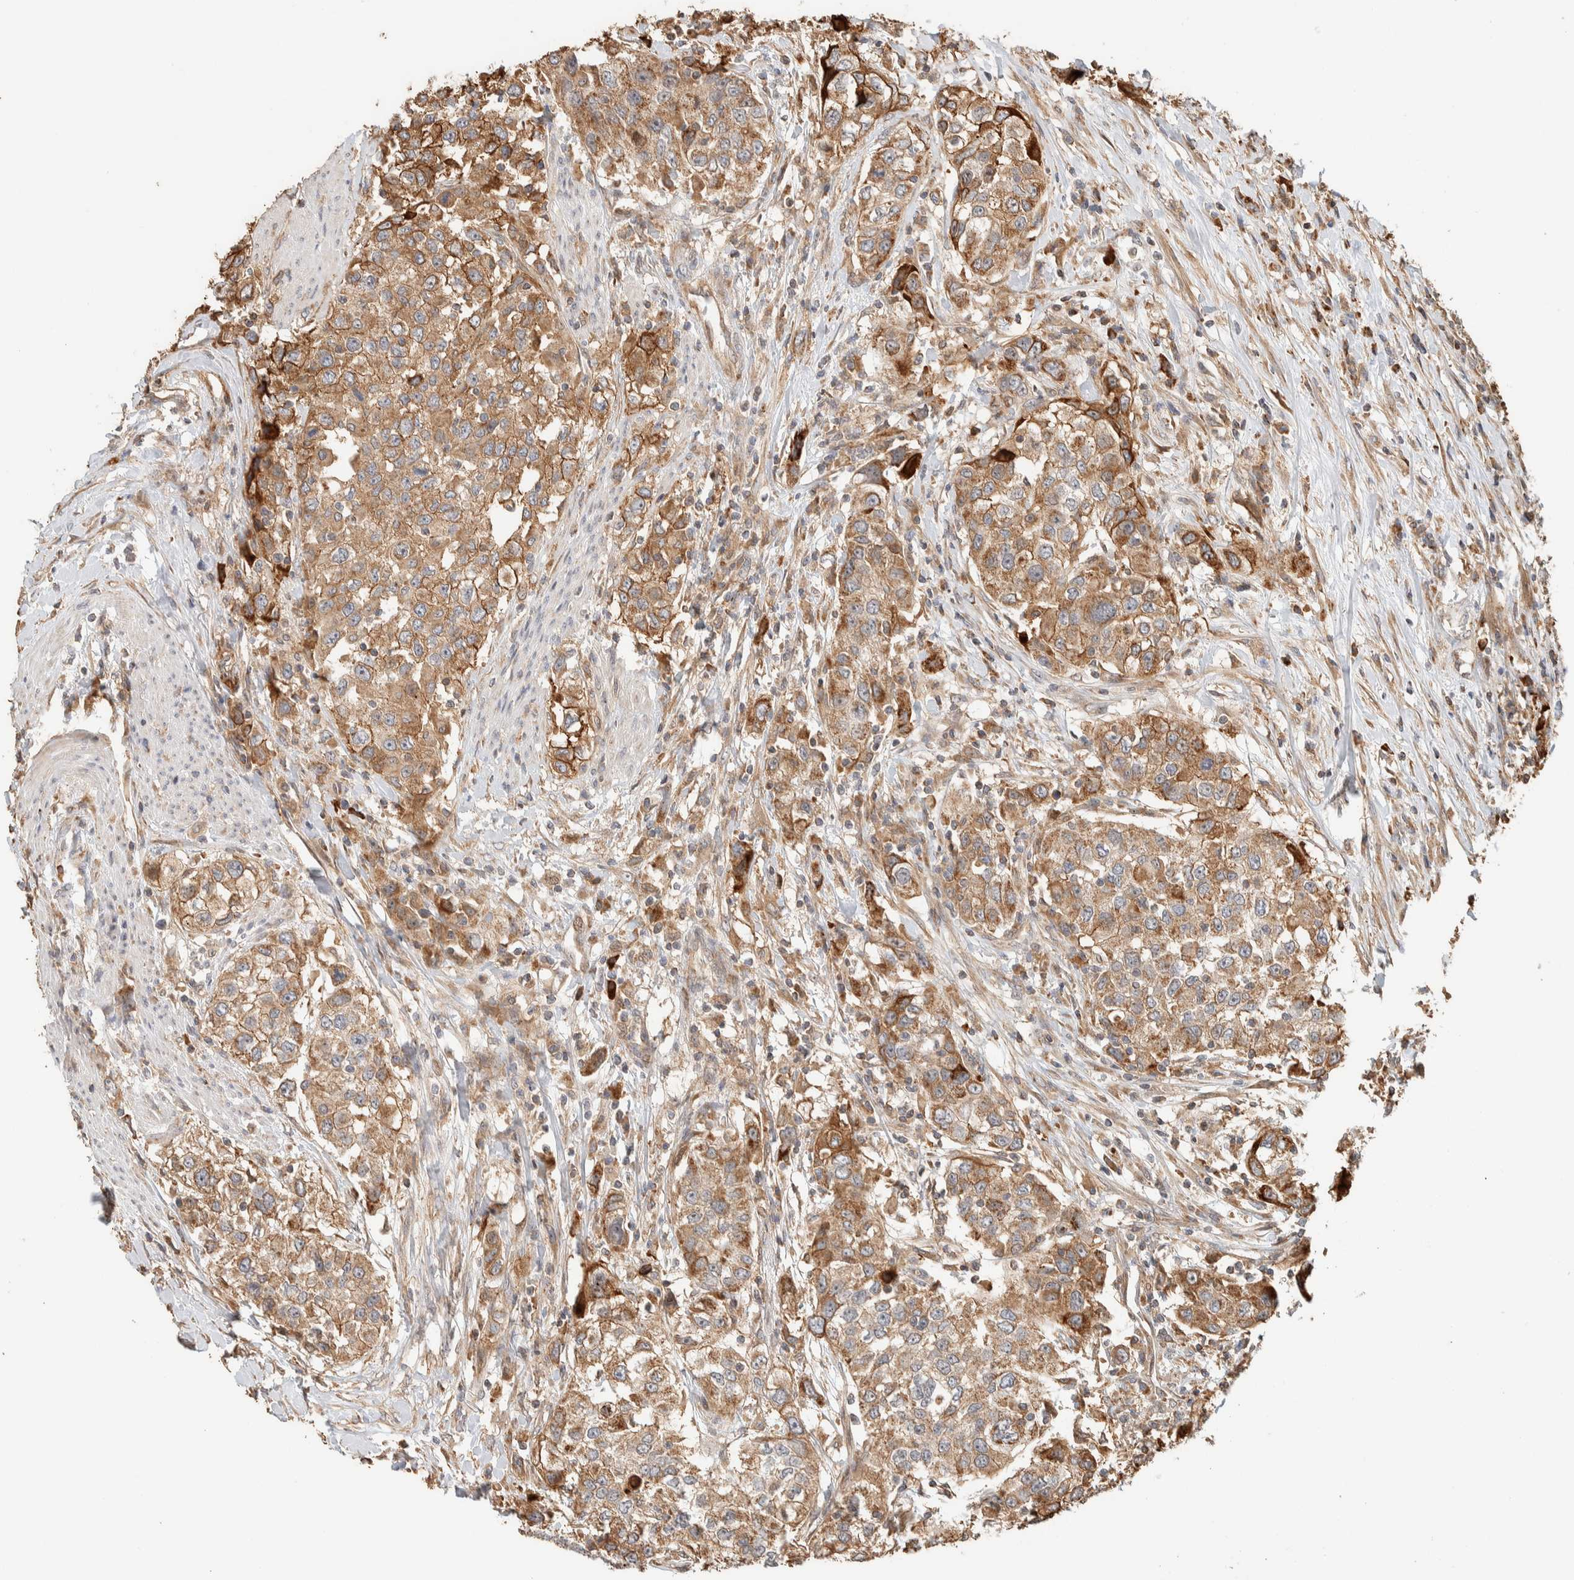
{"staining": {"intensity": "moderate", "quantity": ">75%", "location": "cytoplasmic/membranous"}, "tissue": "urothelial cancer", "cell_type": "Tumor cells", "image_type": "cancer", "snomed": [{"axis": "morphology", "description": "Urothelial carcinoma, High grade"}, {"axis": "topography", "description": "Urinary bladder"}], "caption": "DAB (3,3'-diaminobenzidine) immunohistochemical staining of urothelial cancer exhibits moderate cytoplasmic/membranous protein staining in about >75% of tumor cells.", "gene": "KIF9", "patient": {"sex": "female", "age": 80}}